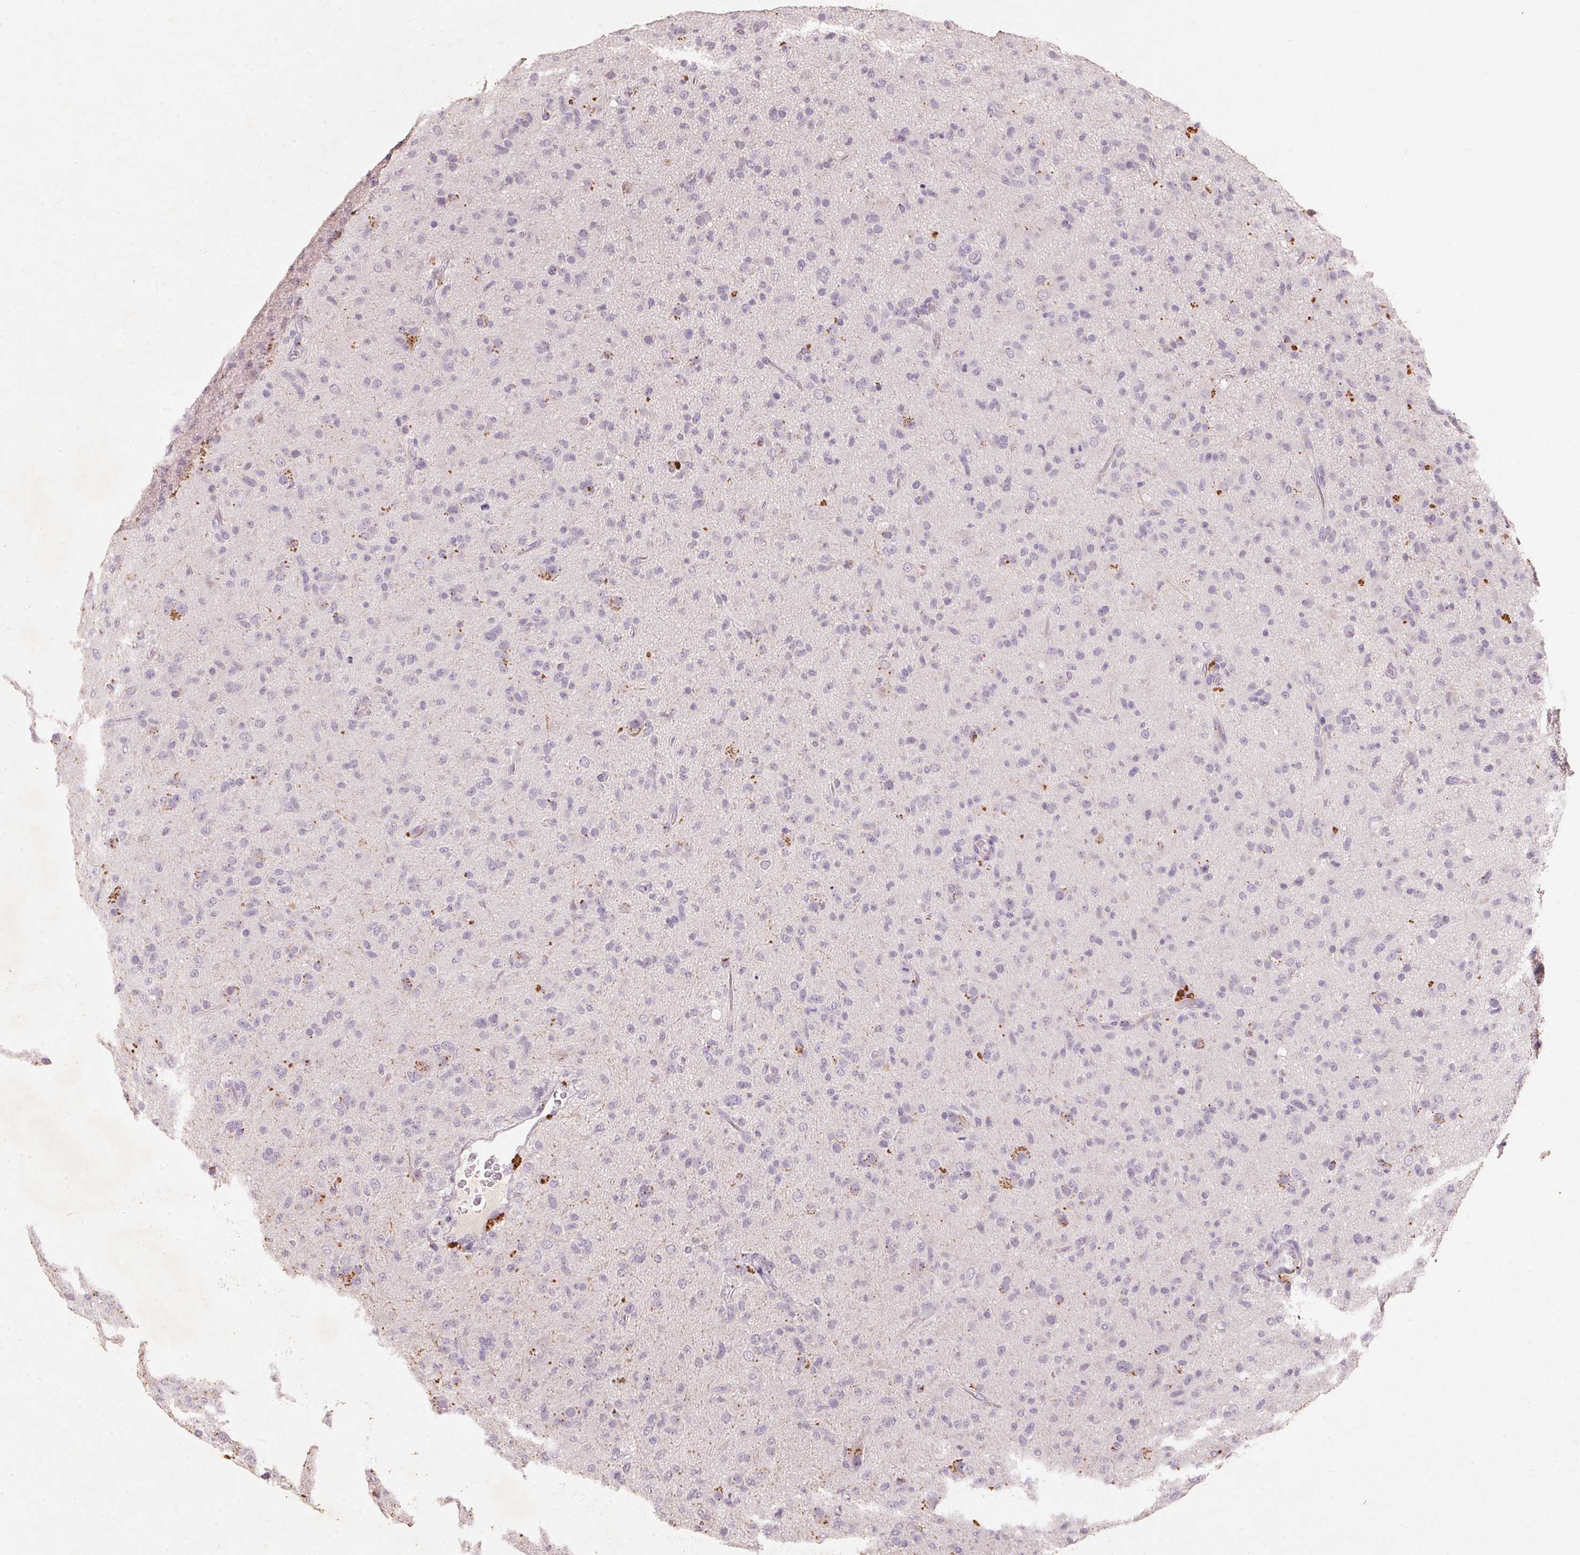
{"staining": {"intensity": "negative", "quantity": "none", "location": "none"}, "tissue": "glioma", "cell_type": "Tumor cells", "image_type": "cancer", "snomed": [{"axis": "morphology", "description": "Glioma, malignant, Low grade"}, {"axis": "topography", "description": "Brain"}], "caption": "Tumor cells are negative for brown protein staining in malignant low-grade glioma.", "gene": "CXCL5", "patient": {"sex": "male", "age": 65}}